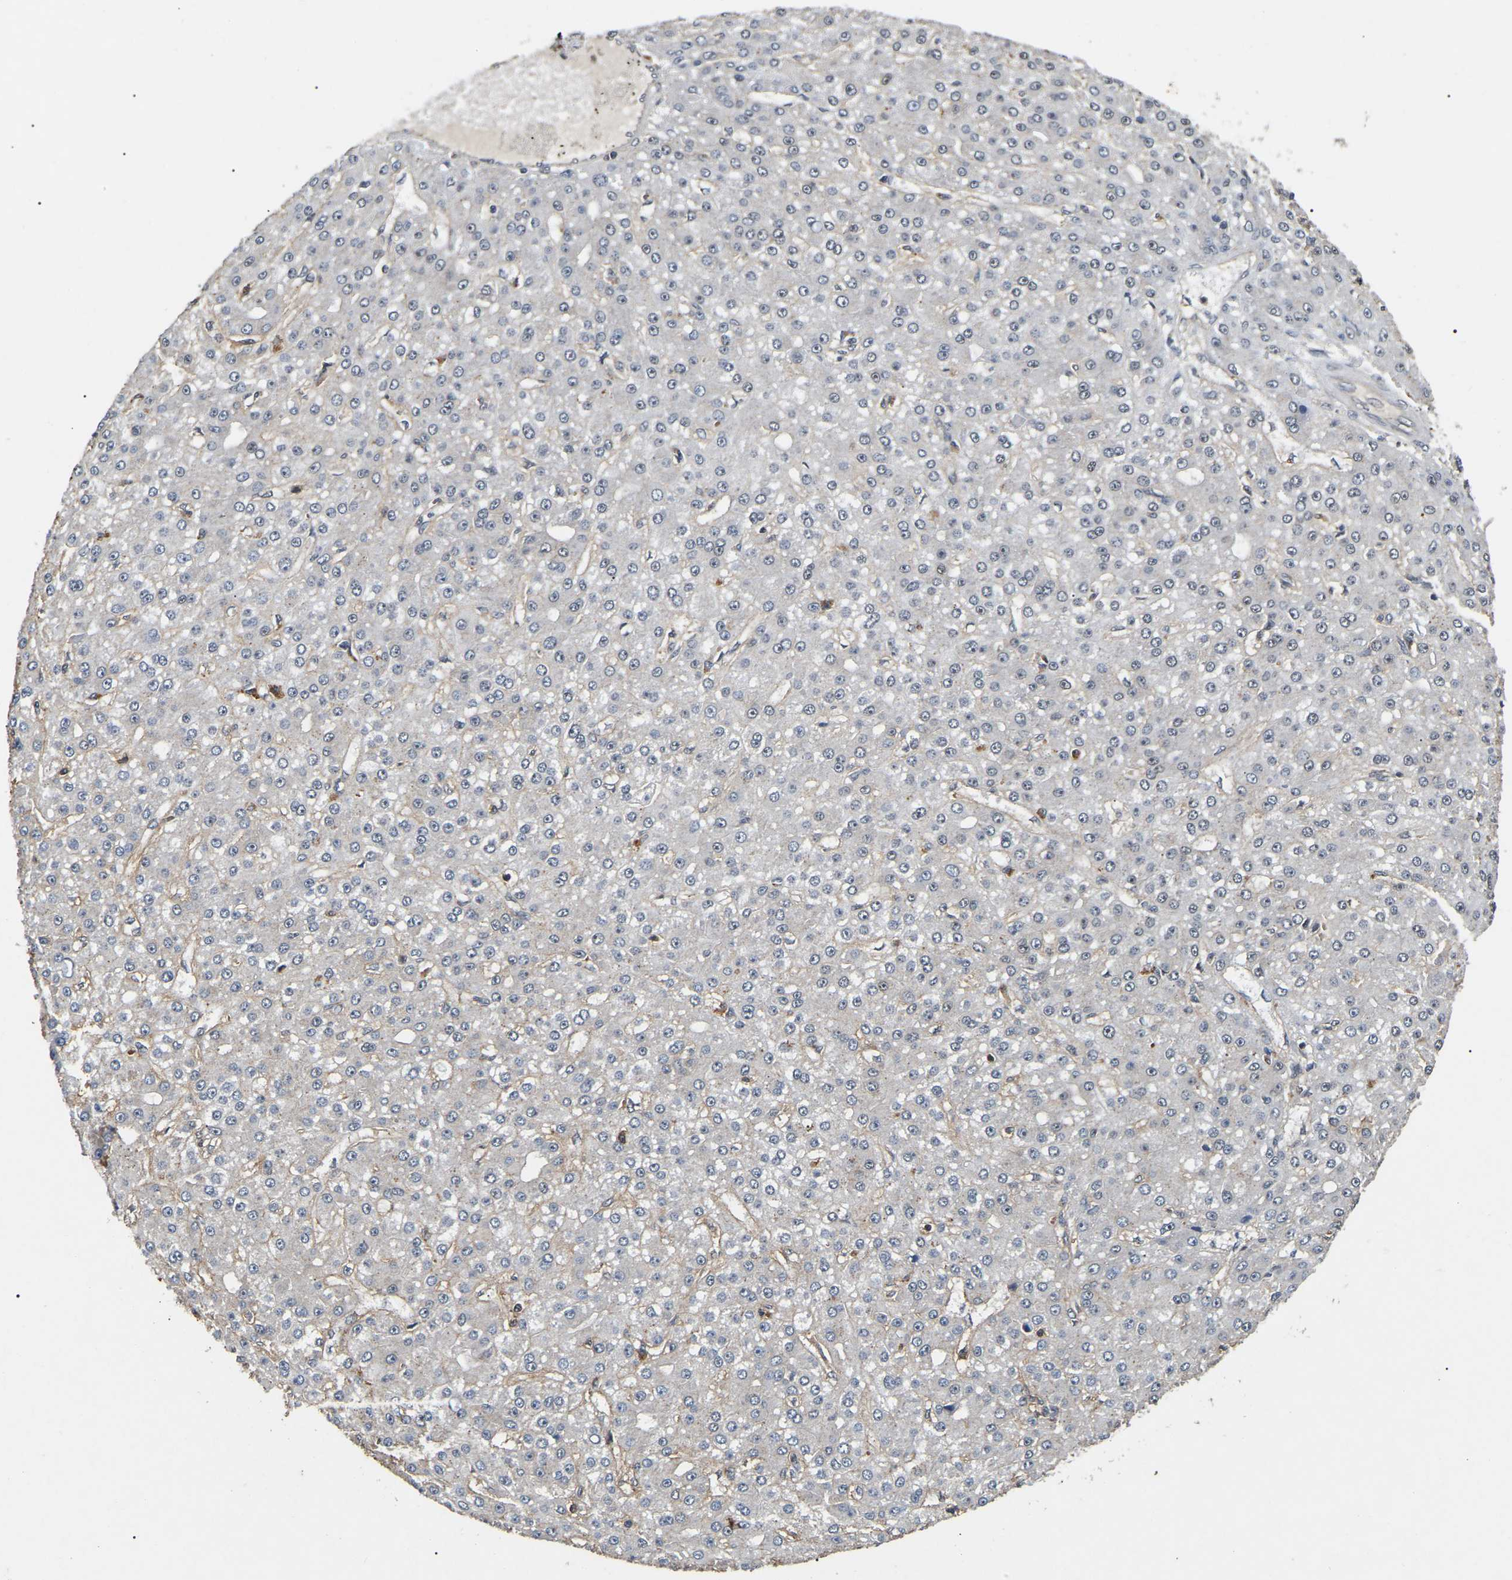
{"staining": {"intensity": "negative", "quantity": "none", "location": "none"}, "tissue": "liver cancer", "cell_type": "Tumor cells", "image_type": "cancer", "snomed": [{"axis": "morphology", "description": "Carcinoma, Hepatocellular, NOS"}, {"axis": "topography", "description": "Liver"}], "caption": "Protein analysis of liver cancer (hepatocellular carcinoma) exhibits no significant staining in tumor cells. The staining was performed using DAB to visualize the protein expression in brown, while the nuclei were stained in blue with hematoxylin (Magnification: 20x).", "gene": "RBM28", "patient": {"sex": "male", "age": 67}}